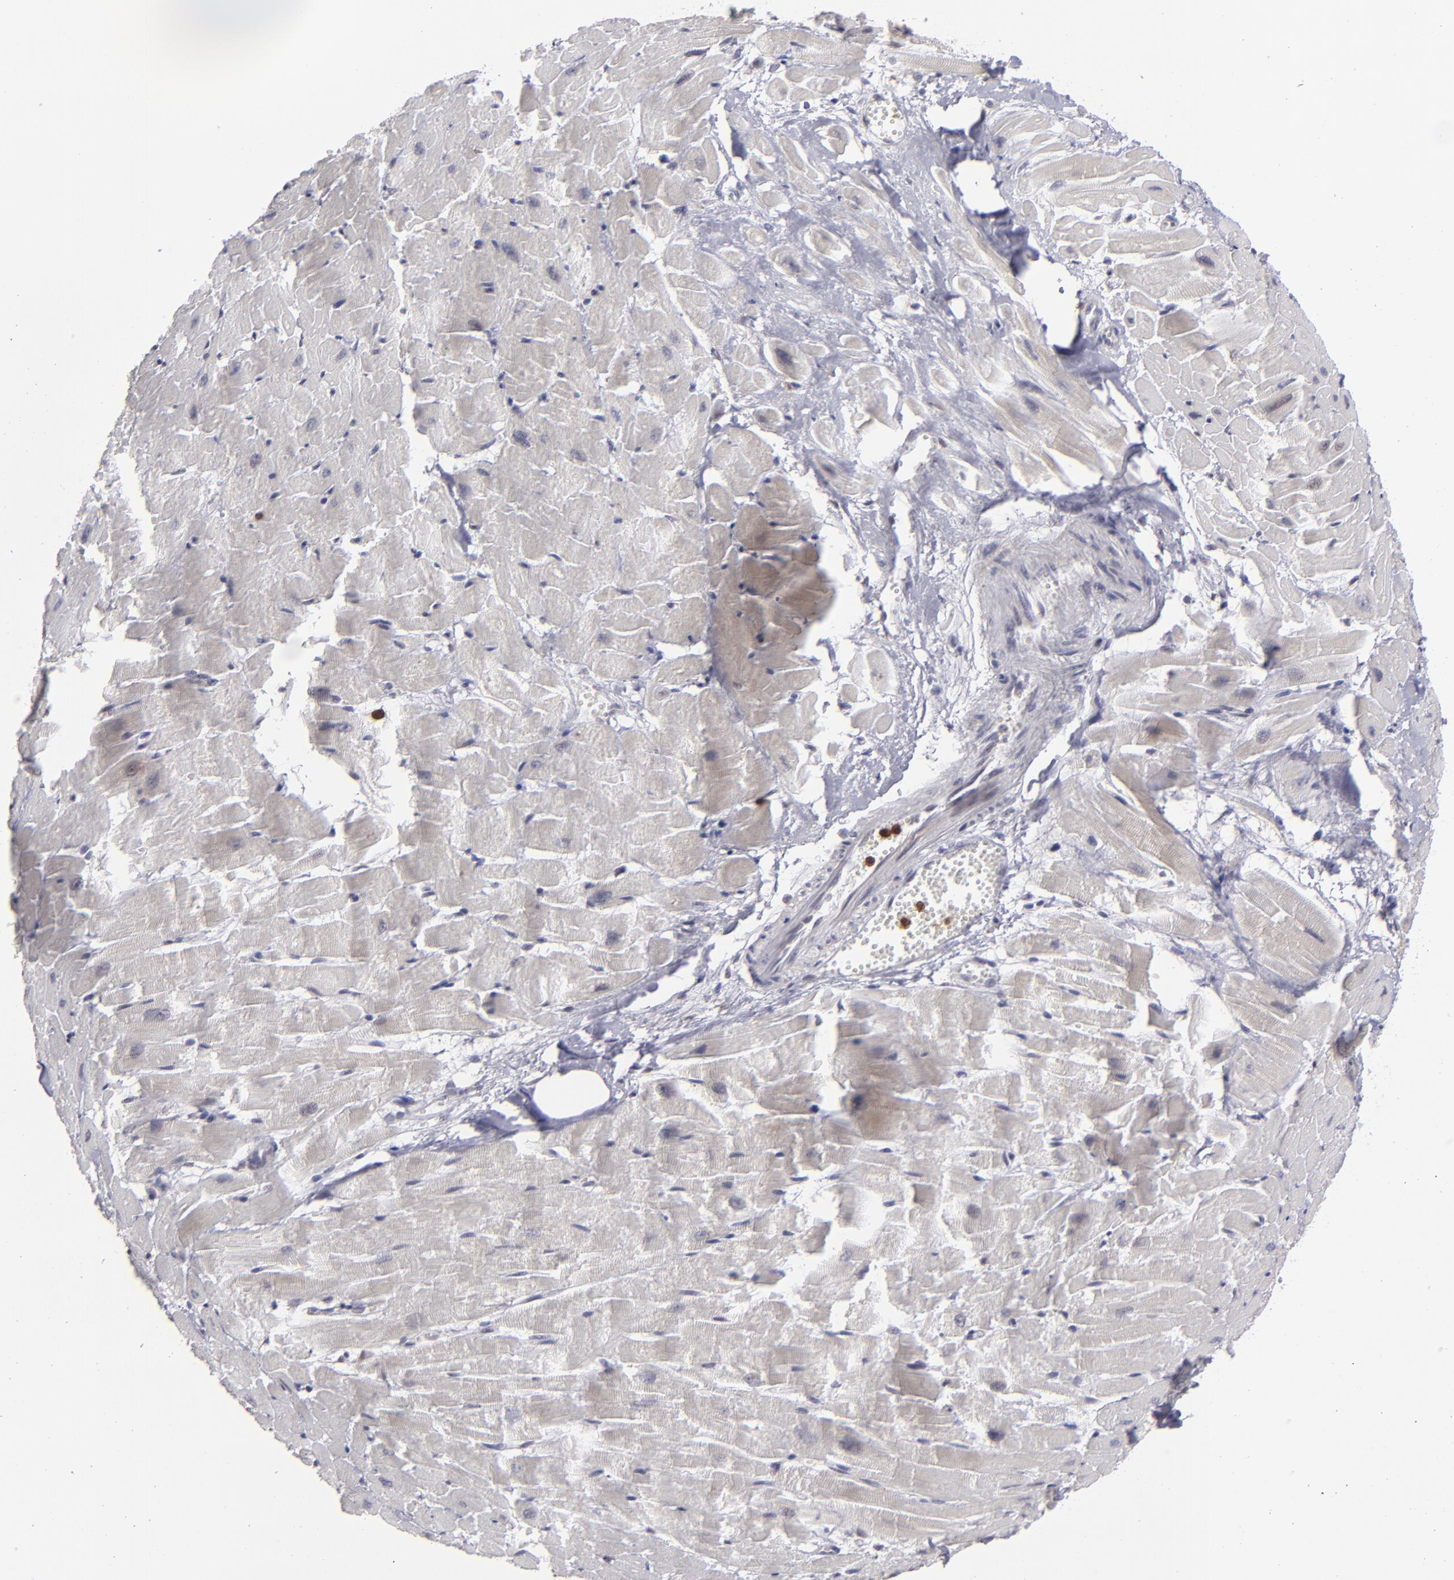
{"staining": {"intensity": "strong", "quantity": "<25%", "location": "nuclear"}, "tissue": "heart muscle", "cell_type": "Cardiomyocytes", "image_type": "normal", "snomed": [{"axis": "morphology", "description": "Normal tissue, NOS"}, {"axis": "topography", "description": "Heart"}], "caption": "Immunohistochemistry of normal human heart muscle demonstrates medium levels of strong nuclear expression in about <25% of cardiomyocytes.", "gene": "RREB1", "patient": {"sex": "female", "age": 19}}